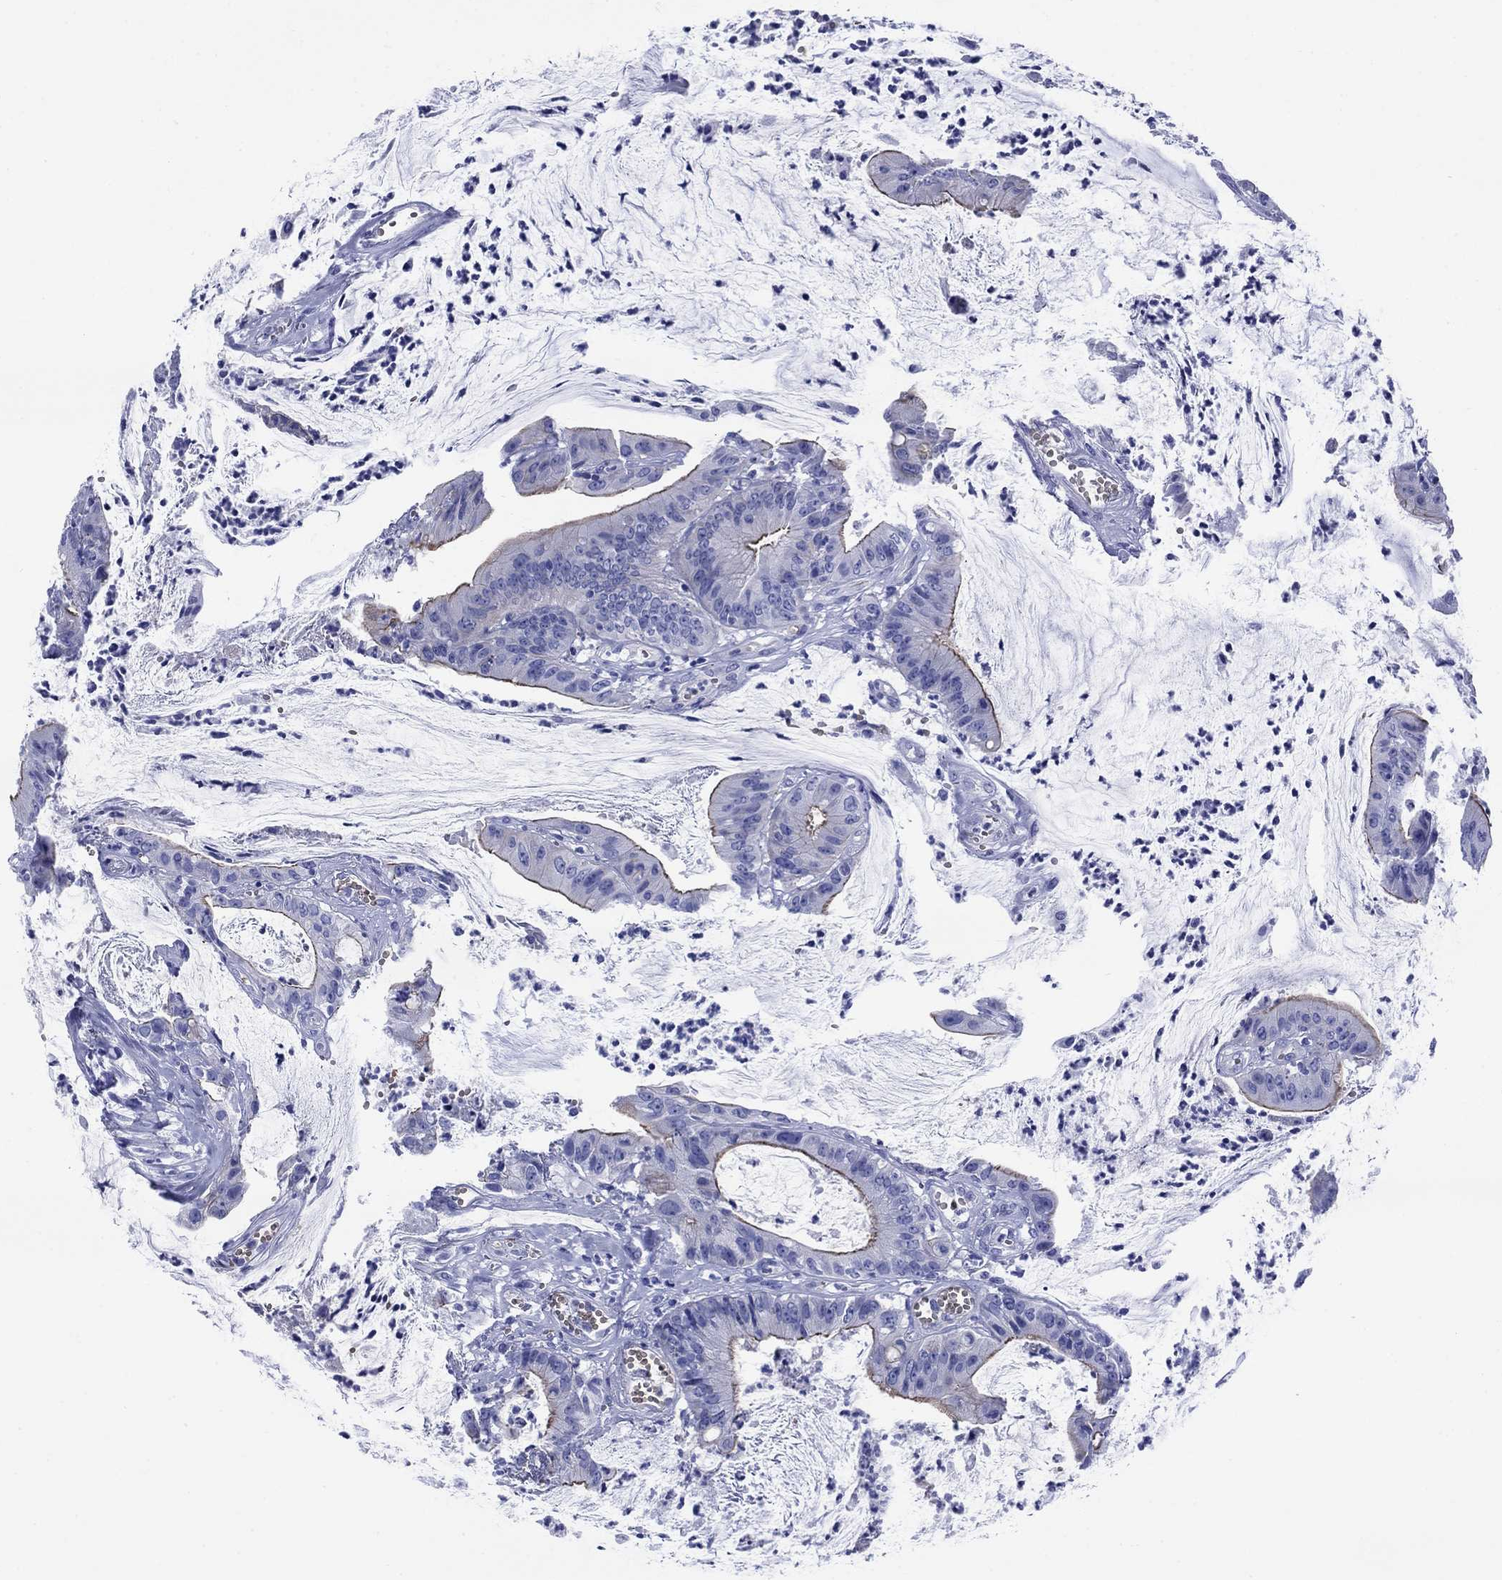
{"staining": {"intensity": "strong", "quantity": "<25%", "location": "cytoplasmic/membranous"}, "tissue": "colorectal cancer", "cell_type": "Tumor cells", "image_type": "cancer", "snomed": [{"axis": "morphology", "description": "Adenocarcinoma, NOS"}, {"axis": "topography", "description": "Colon"}], "caption": "An image of colorectal cancer stained for a protein exhibits strong cytoplasmic/membranous brown staining in tumor cells.", "gene": "SLC1A2", "patient": {"sex": "female", "age": 69}}